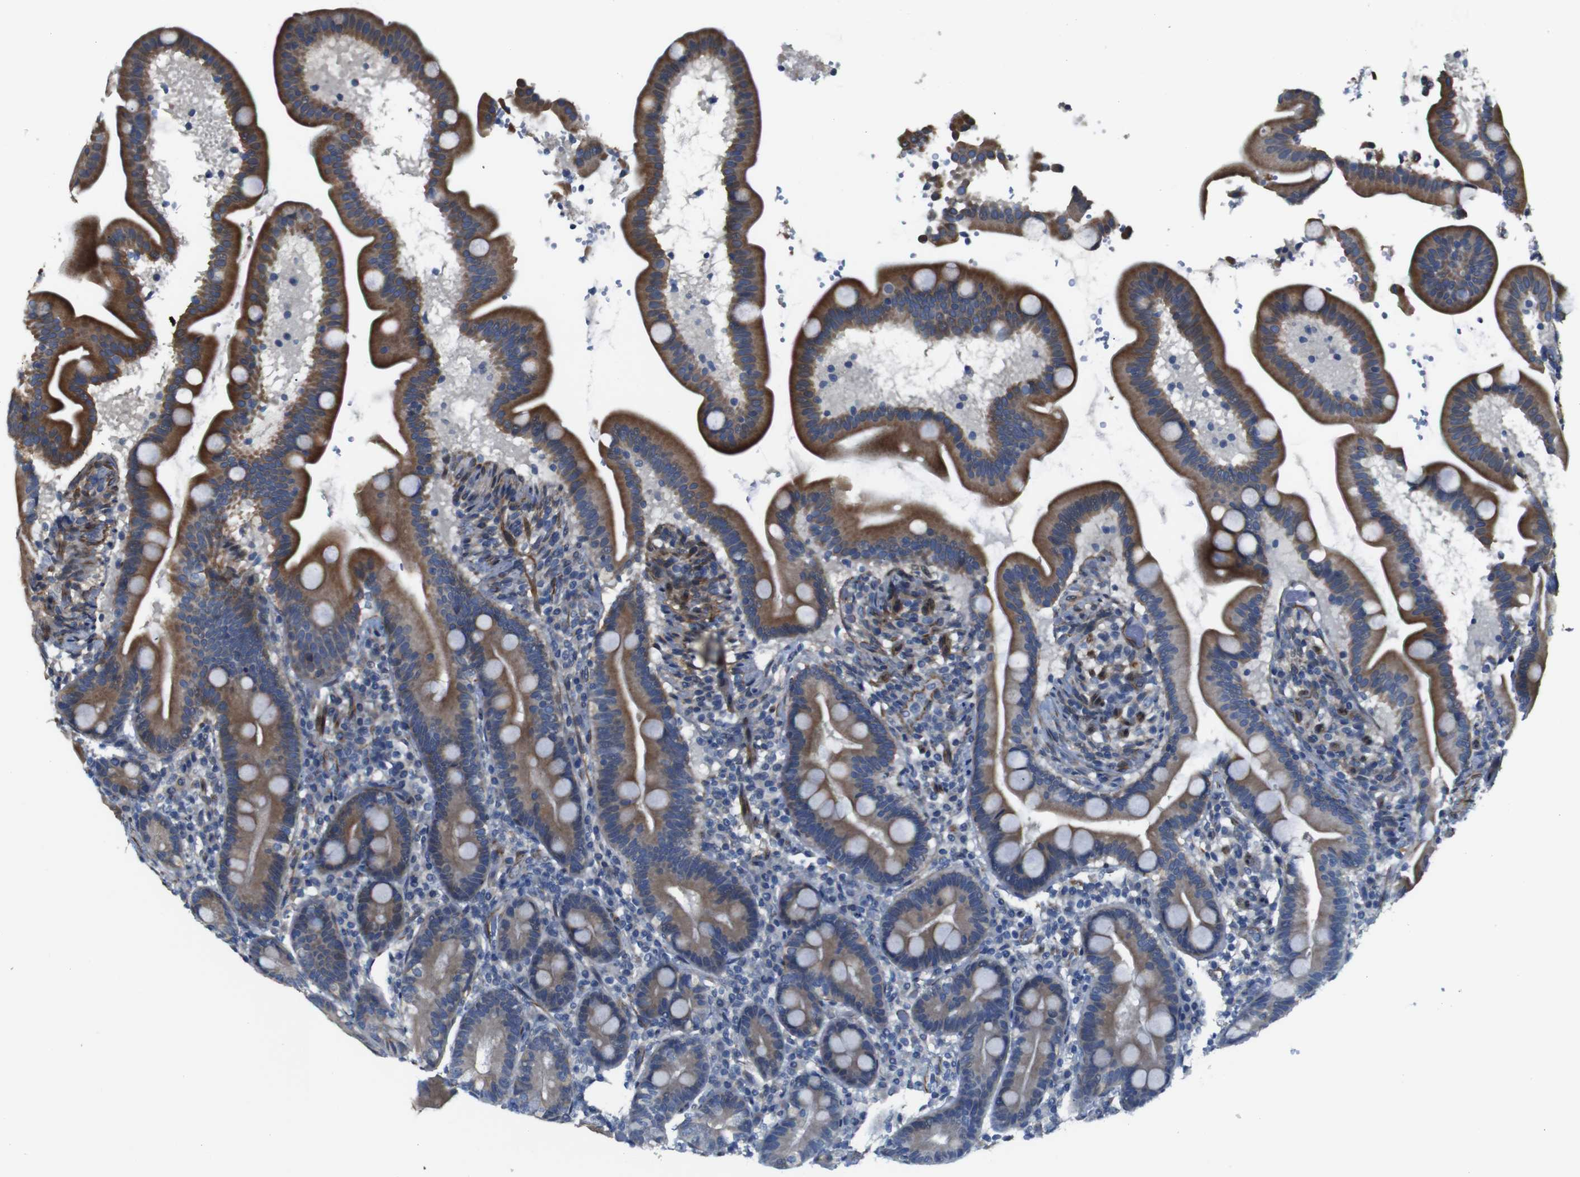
{"staining": {"intensity": "moderate", "quantity": ">75%", "location": "cytoplasmic/membranous"}, "tissue": "duodenum", "cell_type": "Glandular cells", "image_type": "normal", "snomed": [{"axis": "morphology", "description": "Normal tissue, NOS"}, {"axis": "topography", "description": "Duodenum"}], "caption": "Immunohistochemical staining of normal duodenum displays moderate cytoplasmic/membranous protein staining in about >75% of glandular cells. The staining was performed using DAB, with brown indicating positive protein expression. Nuclei are stained blue with hematoxylin.", "gene": "GGT7", "patient": {"sex": "male", "age": 54}}